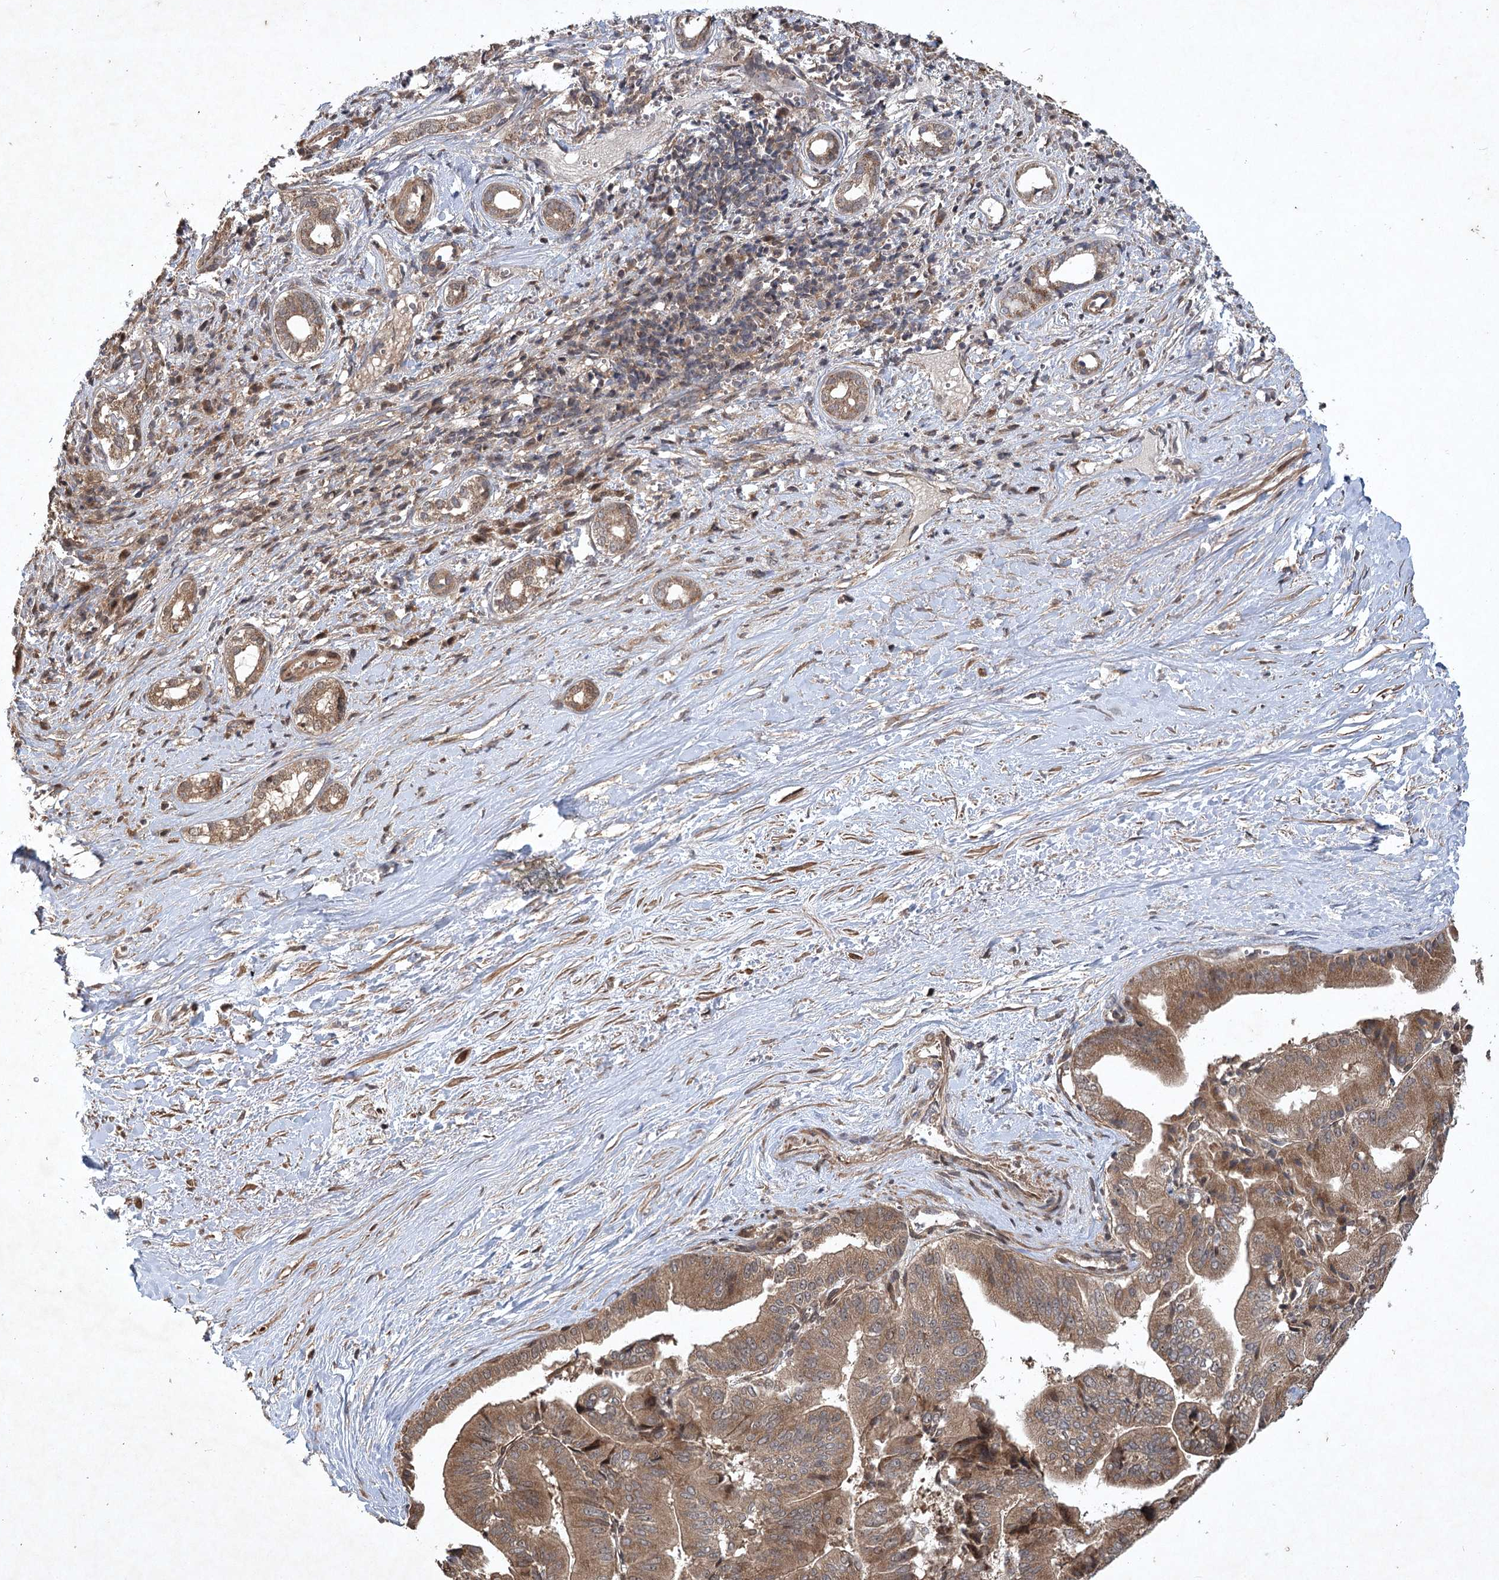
{"staining": {"intensity": "moderate", "quantity": ">75%", "location": "cytoplasmic/membranous"}, "tissue": "liver cancer", "cell_type": "Tumor cells", "image_type": "cancer", "snomed": [{"axis": "morphology", "description": "Cholangiocarcinoma"}, {"axis": "topography", "description": "Liver"}], "caption": "The immunohistochemical stain labels moderate cytoplasmic/membranous expression in tumor cells of liver cancer (cholangiocarcinoma) tissue.", "gene": "INSIG2", "patient": {"sex": "female", "age": 75}}